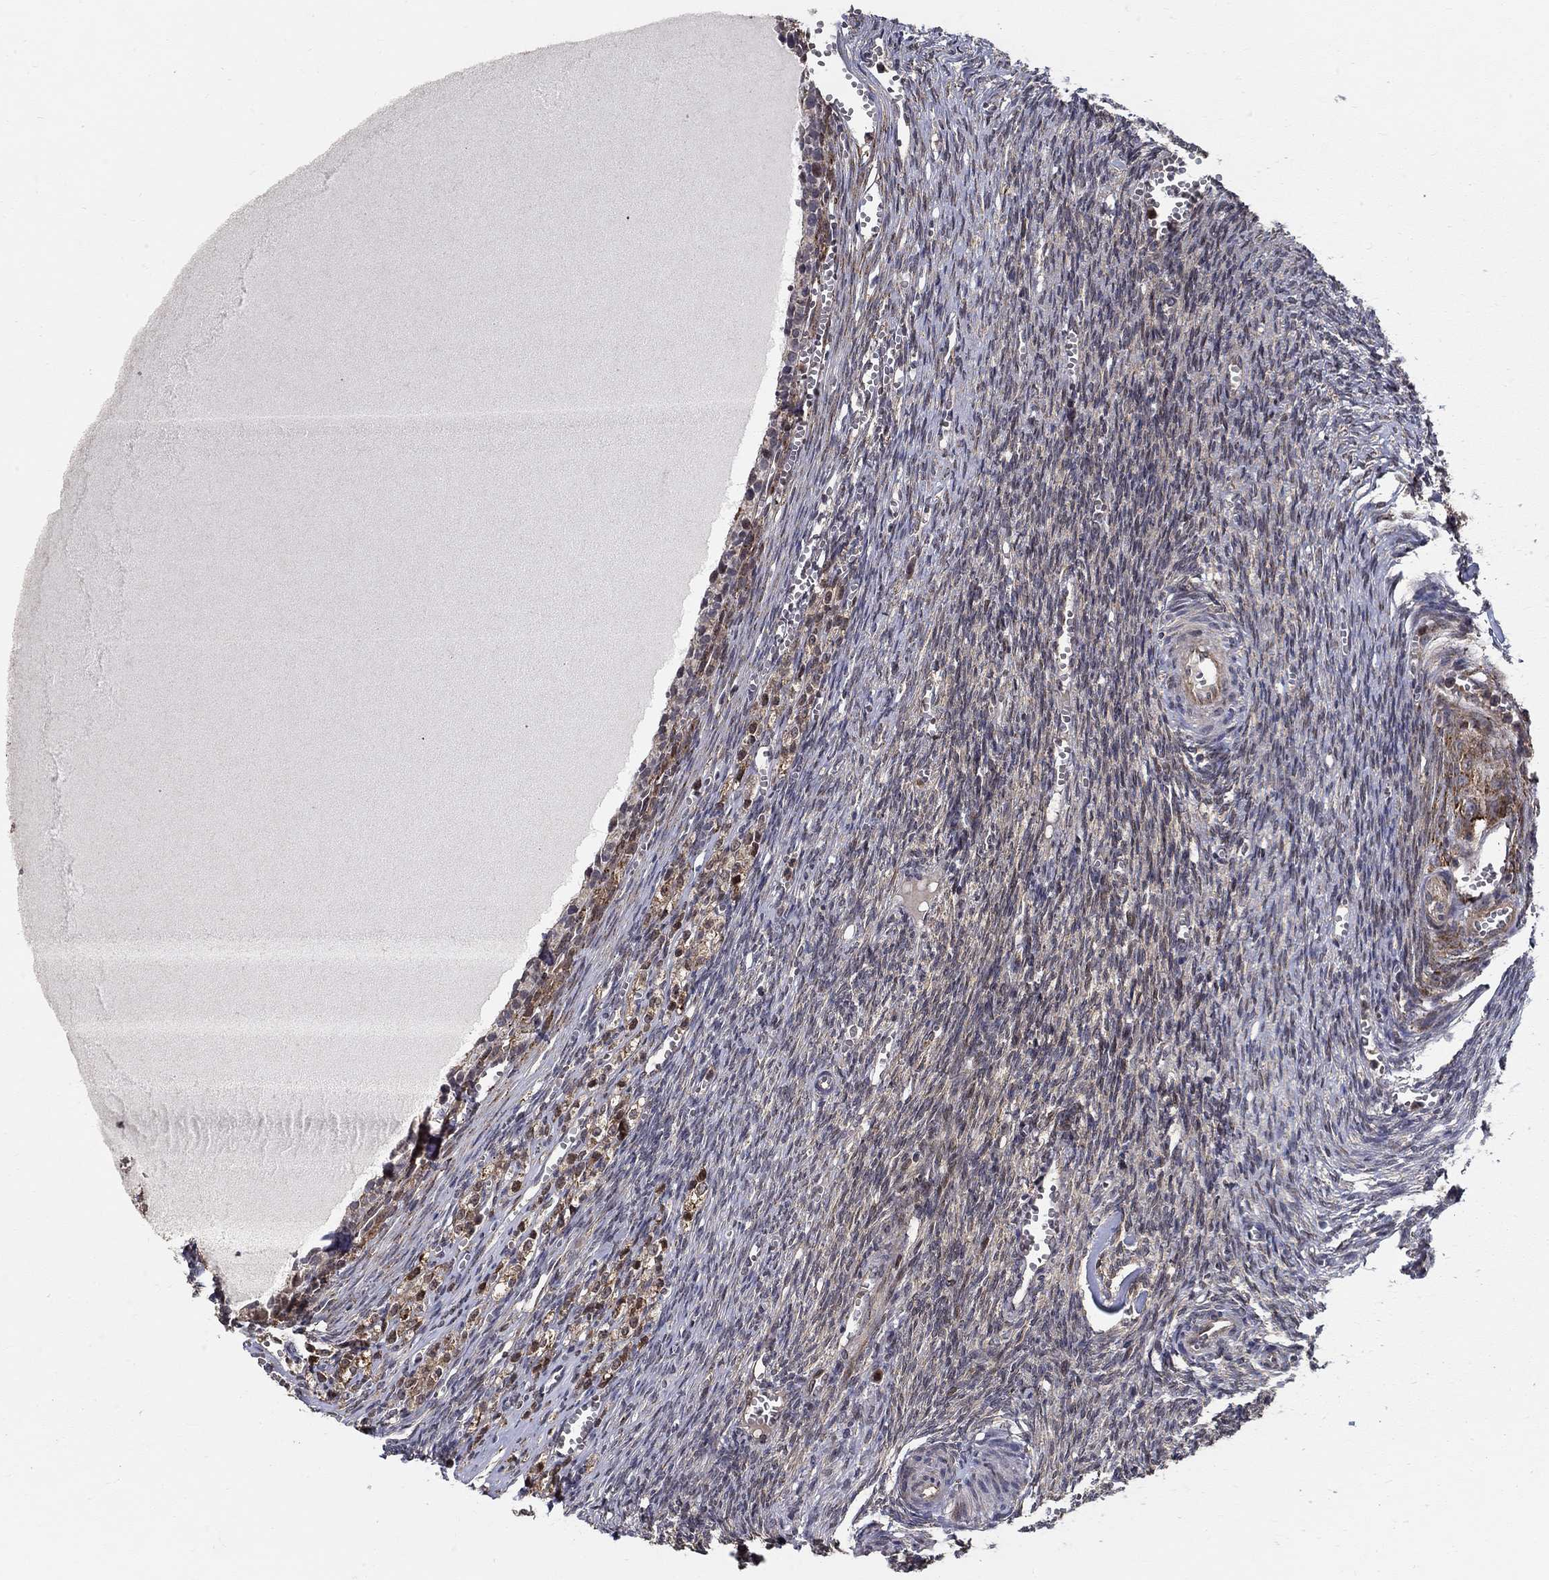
{"staining": {"intensity": "negative", "quantity": "none", "location": "none"}, "tissue": "ovary", "cell_type": "Follicle cells", "image_type": "normal", "snomed": [{"axis": "morphology", "description": "Normal tissue, NOS"}, {"axis": "topography", "description": "Ovary"}], "caption": "Immunohistochemical staining of benign ovary demonstrates no significant staining in follicle cells. (Stains: DAB immunohistochemistry (IHC) with hematoxylin counter stain, Microscopy: brightfield microscopy at high magnification).", "gene": "ZNF594", "patient": {"sex": "female", "age": 43}}